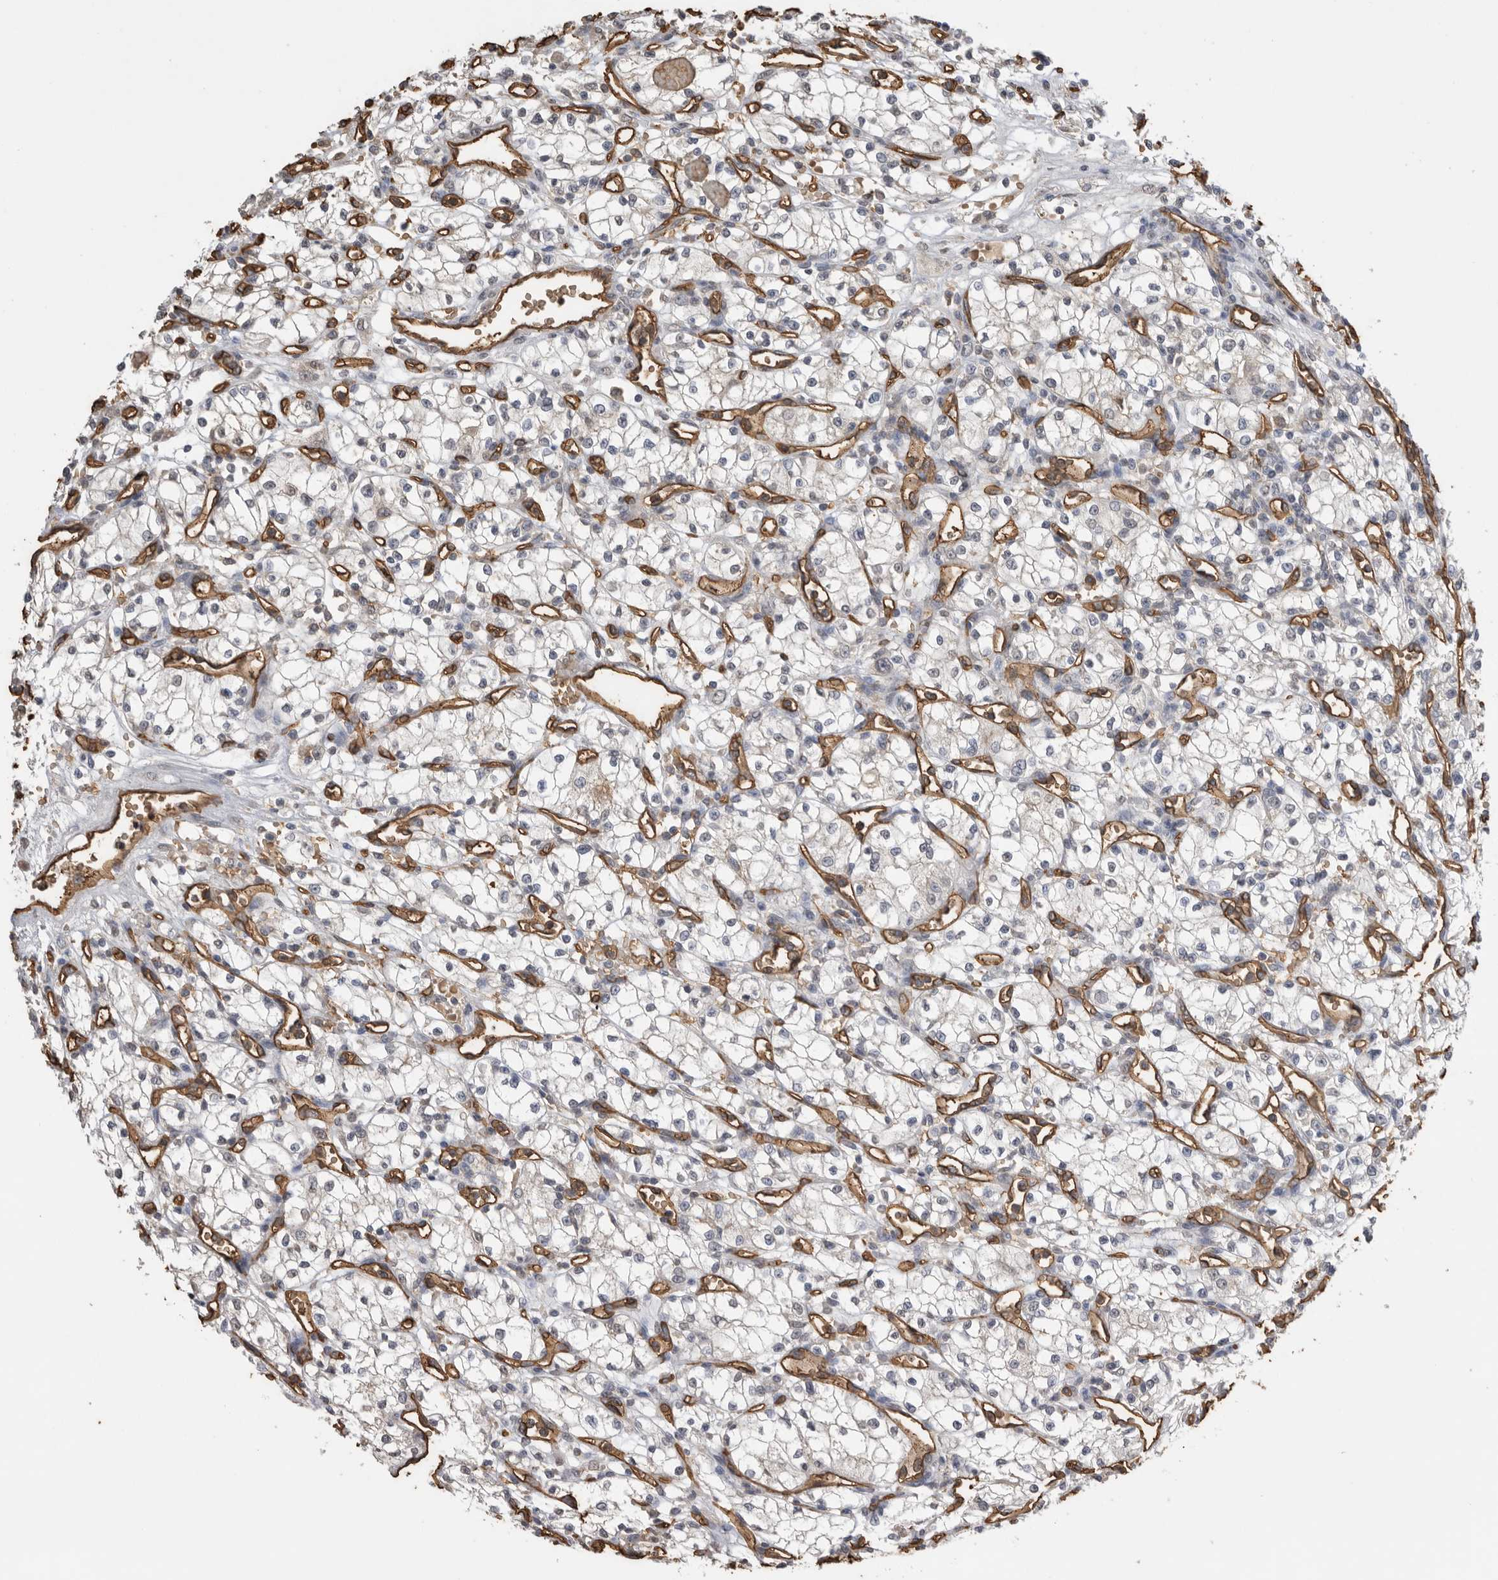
{"staining": {"intensity": "negative", "quantity": "none", "location": "none"}, "tissue": "renal cancer", "cell_type": "Tumor cells", "image_type": "cancer", "snomed": [{"axis": "morphology", "description": "Normal tissue, NOS"}, {"axis": "morphology", "description": "Adenocarcinoma, NOS"}, {"axis": "topography", "description": "Kidney"}], "caption": "Renal cancer (adenocarcinoma) stained for a protein using immunohistochemistry shows no staining tumor cells.", "gene": "IL27", "patient": {"sex": "male", "age": 59}}